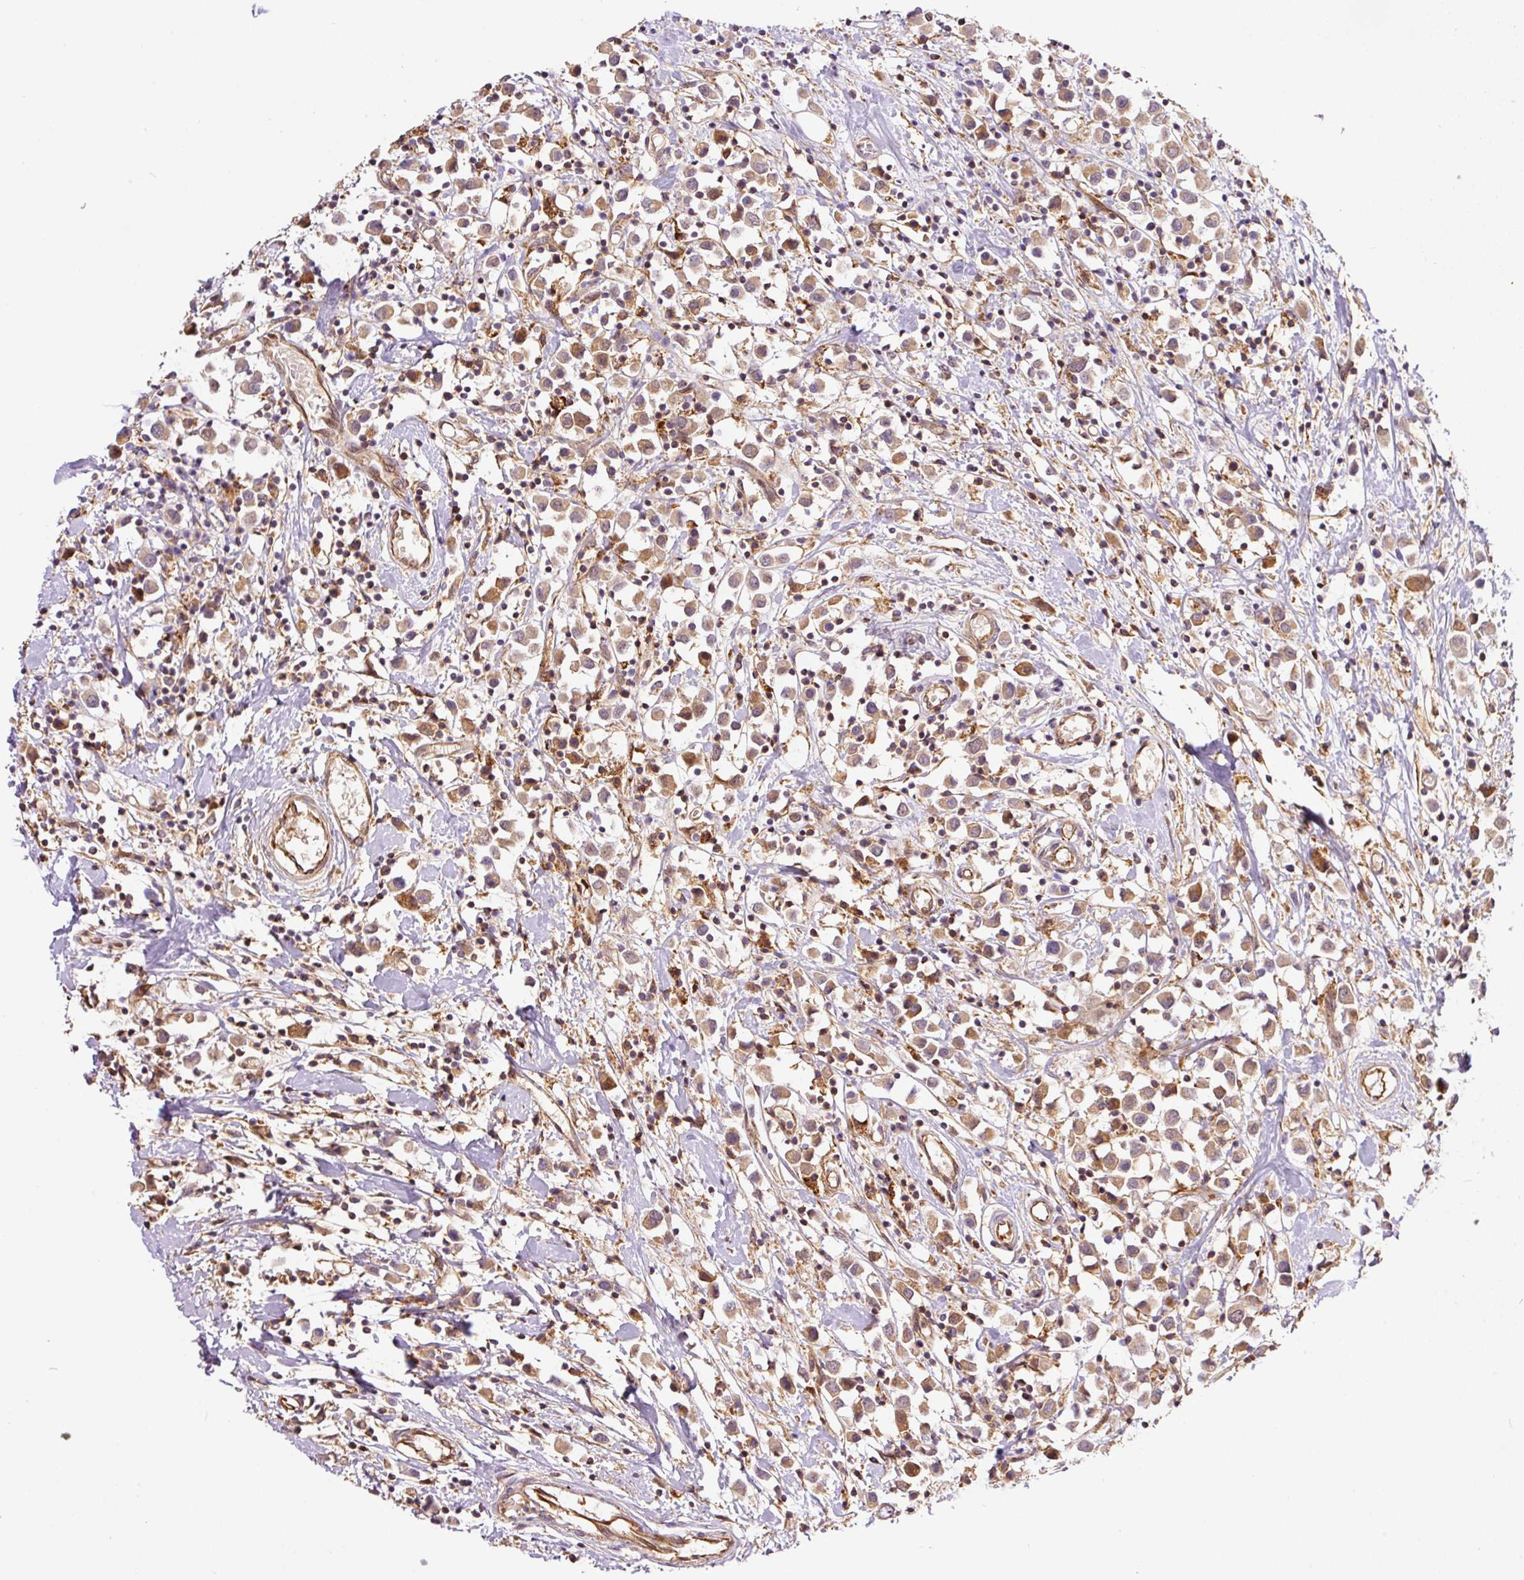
{"staining": {"intensity": "moderate", "quantity": ">75%", "location": "cytoplasmic/membranous"}, "tissue": "breast cancer", "cell_type": "Tumor cells", "image_type": "cancer", "snomed": [{"axis": "morphology", "description": "Duct carcinoma"}, {"axis": "topography", "description": "Breast"}], "caption": "Human breast invasive ductal carcinoma stained for a protein (brown) displays moderate cytoplasmic/membranous positive staining in about >75% of tumor cells.", "gene": "PCK2", "patient": {"sex": "female", "age": 61}}